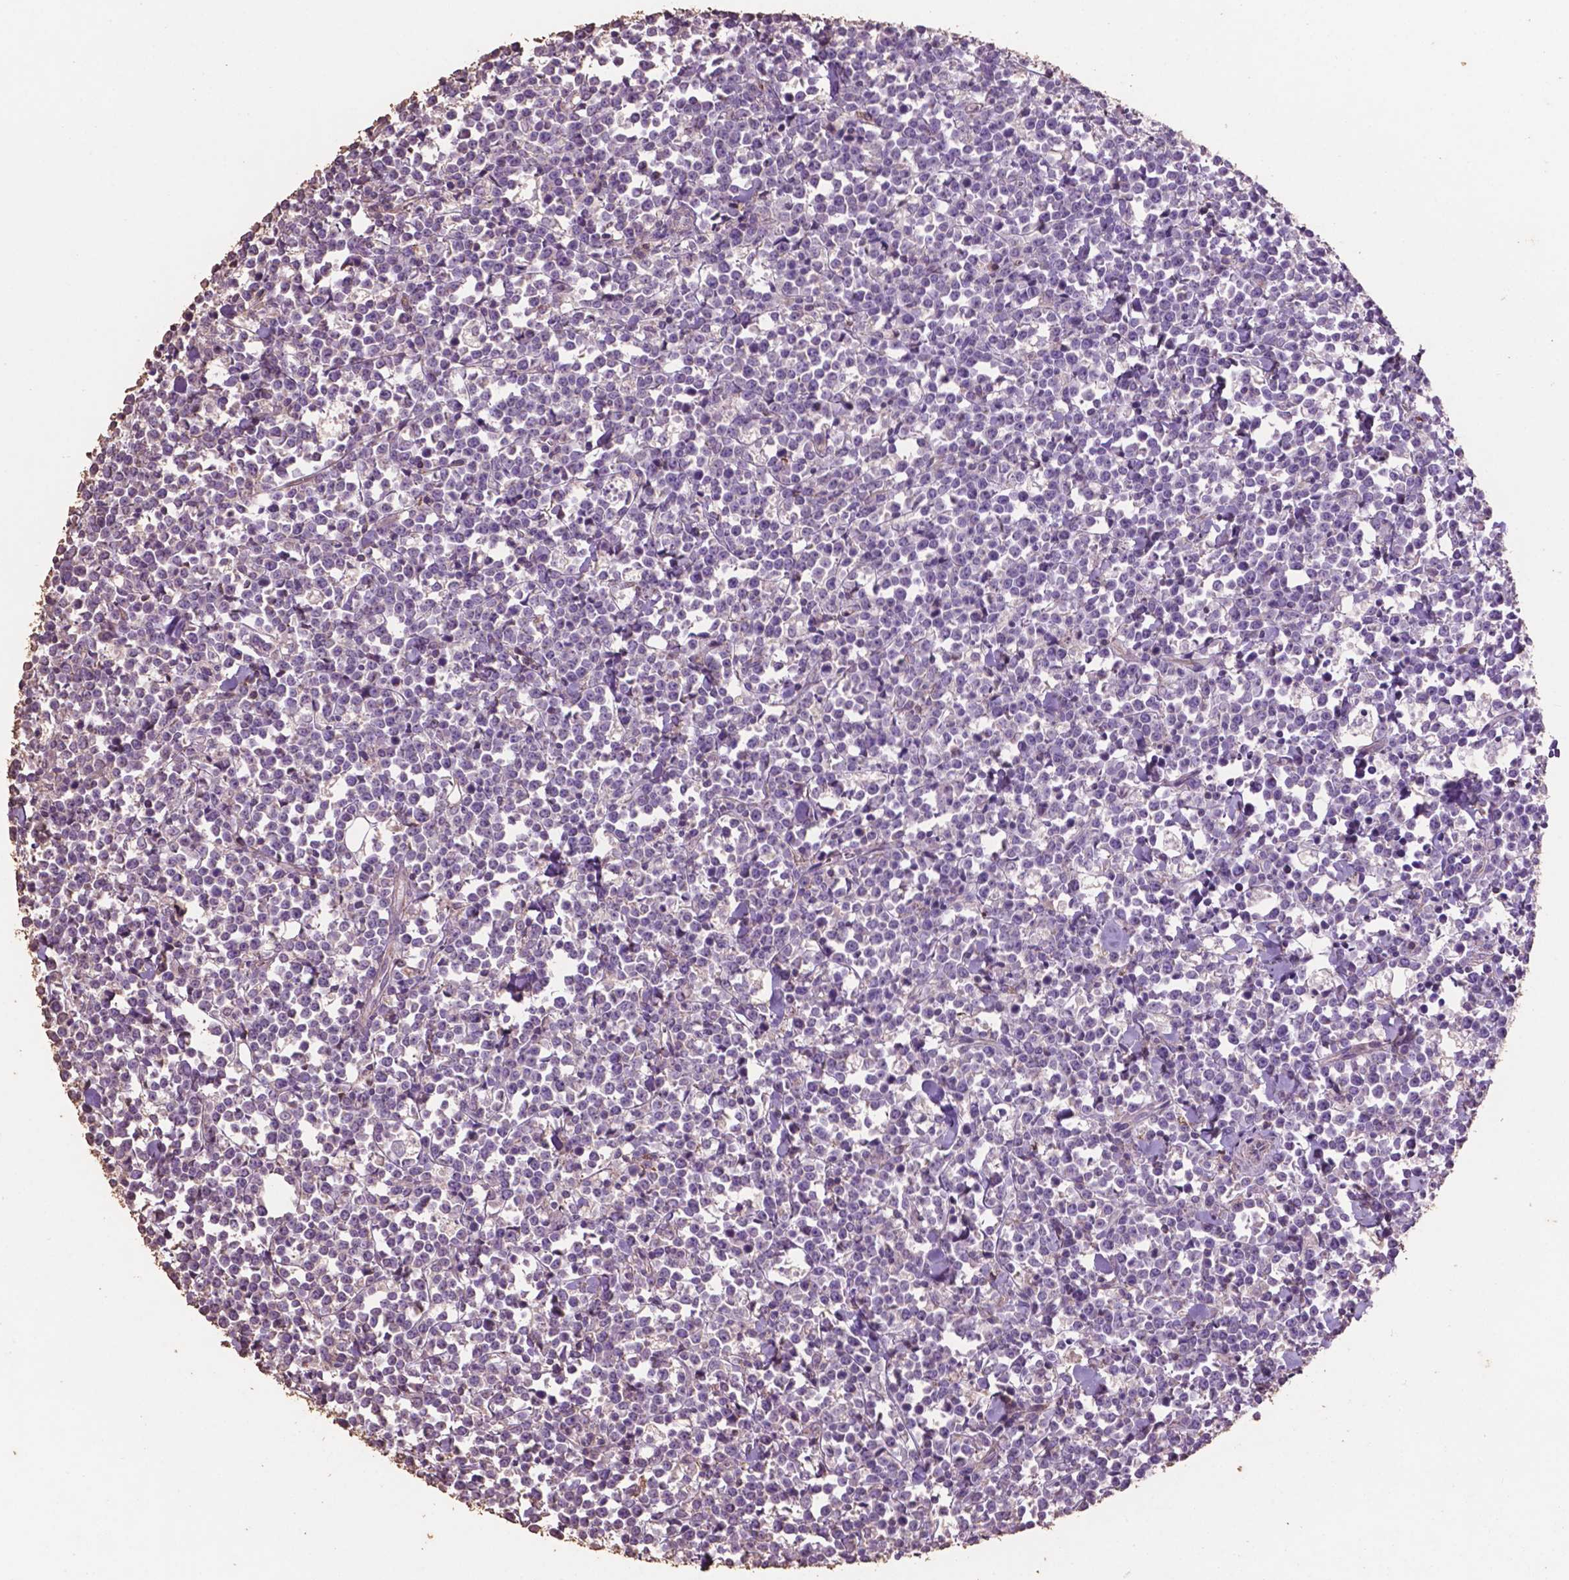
{"staining": {"intensity": "negative", "quantity": "none", "location": "none"}, "tissue": "lymphoma", "cell_type": "Tumor cells", "image_type": "cancer", "snomed": [{"axis": "morphology", "description": "Malignant lymphoma, non-Hodgkin's type, High grade"}, {"axis": "topography", "description": "Small intestine"}], "caption": "Photomicrograph shows no significant protein staining in tumor cells of malignant lymphoma, non-Hodgkin's type (high-grade).", "gene": "COMMD4", "patient": {"sex": "female", "age": 56}}